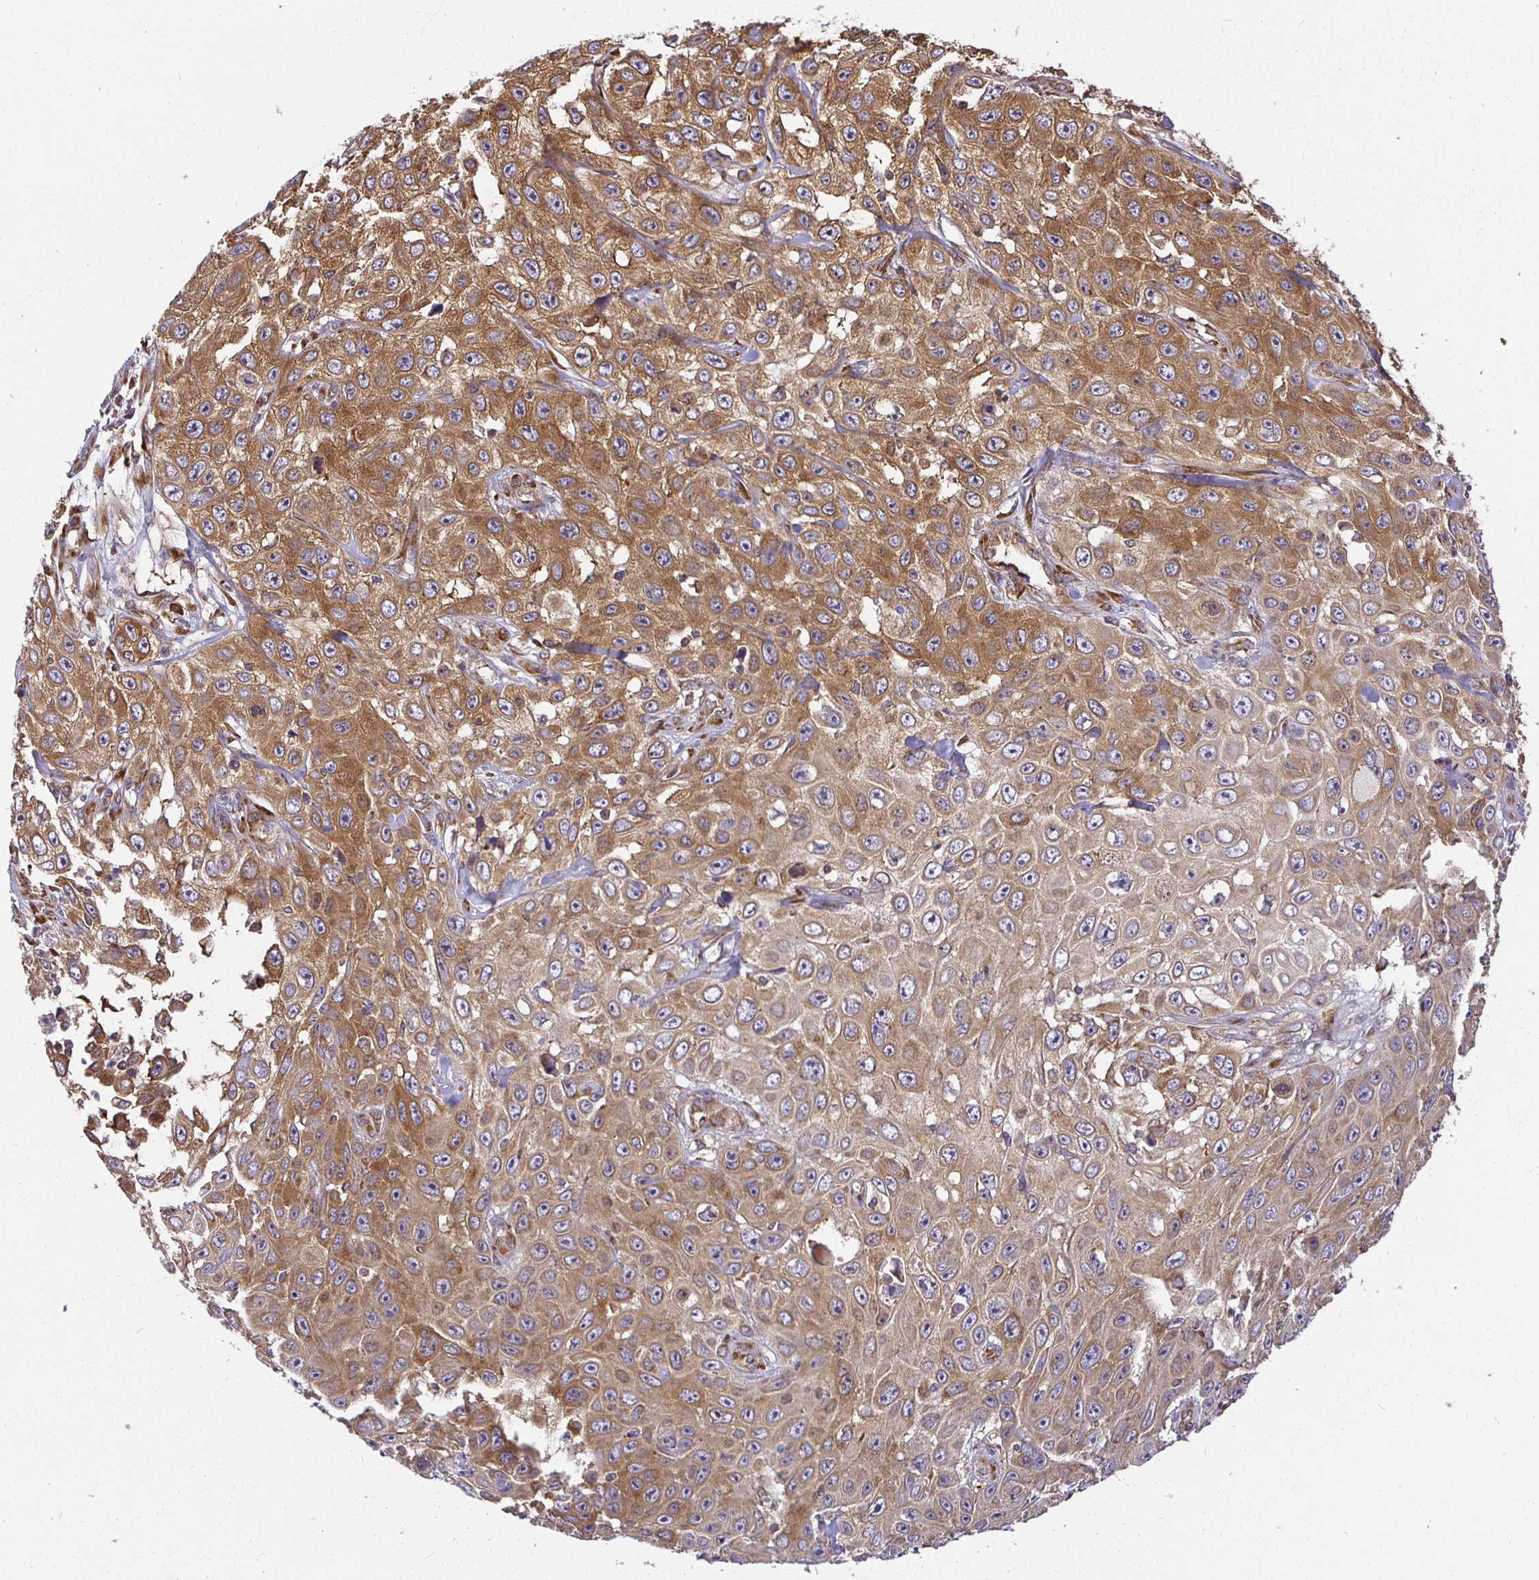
{"staining": {"intensity": "moderate", "quantity": ">75%", "location": "cytoplasmic/membranous"}, "tissue": "skin cancer", "cell_type": "Tumor cells", "image_type": "cancer", "snomed": [{"axis": "morphology", "description": "Squamous cell carcinoma, NOS"}, {"axis": "topography", "description": "Skin"}], "caption": "Protein staining by IHC demonstrates moderate cytoplasmic/membranous staining in approximately >75% of tumor cells in skin cancer (squamous cell carcinoma).", "gene": "IRAK1", "patient": {"sex": "male", "age": 82}}